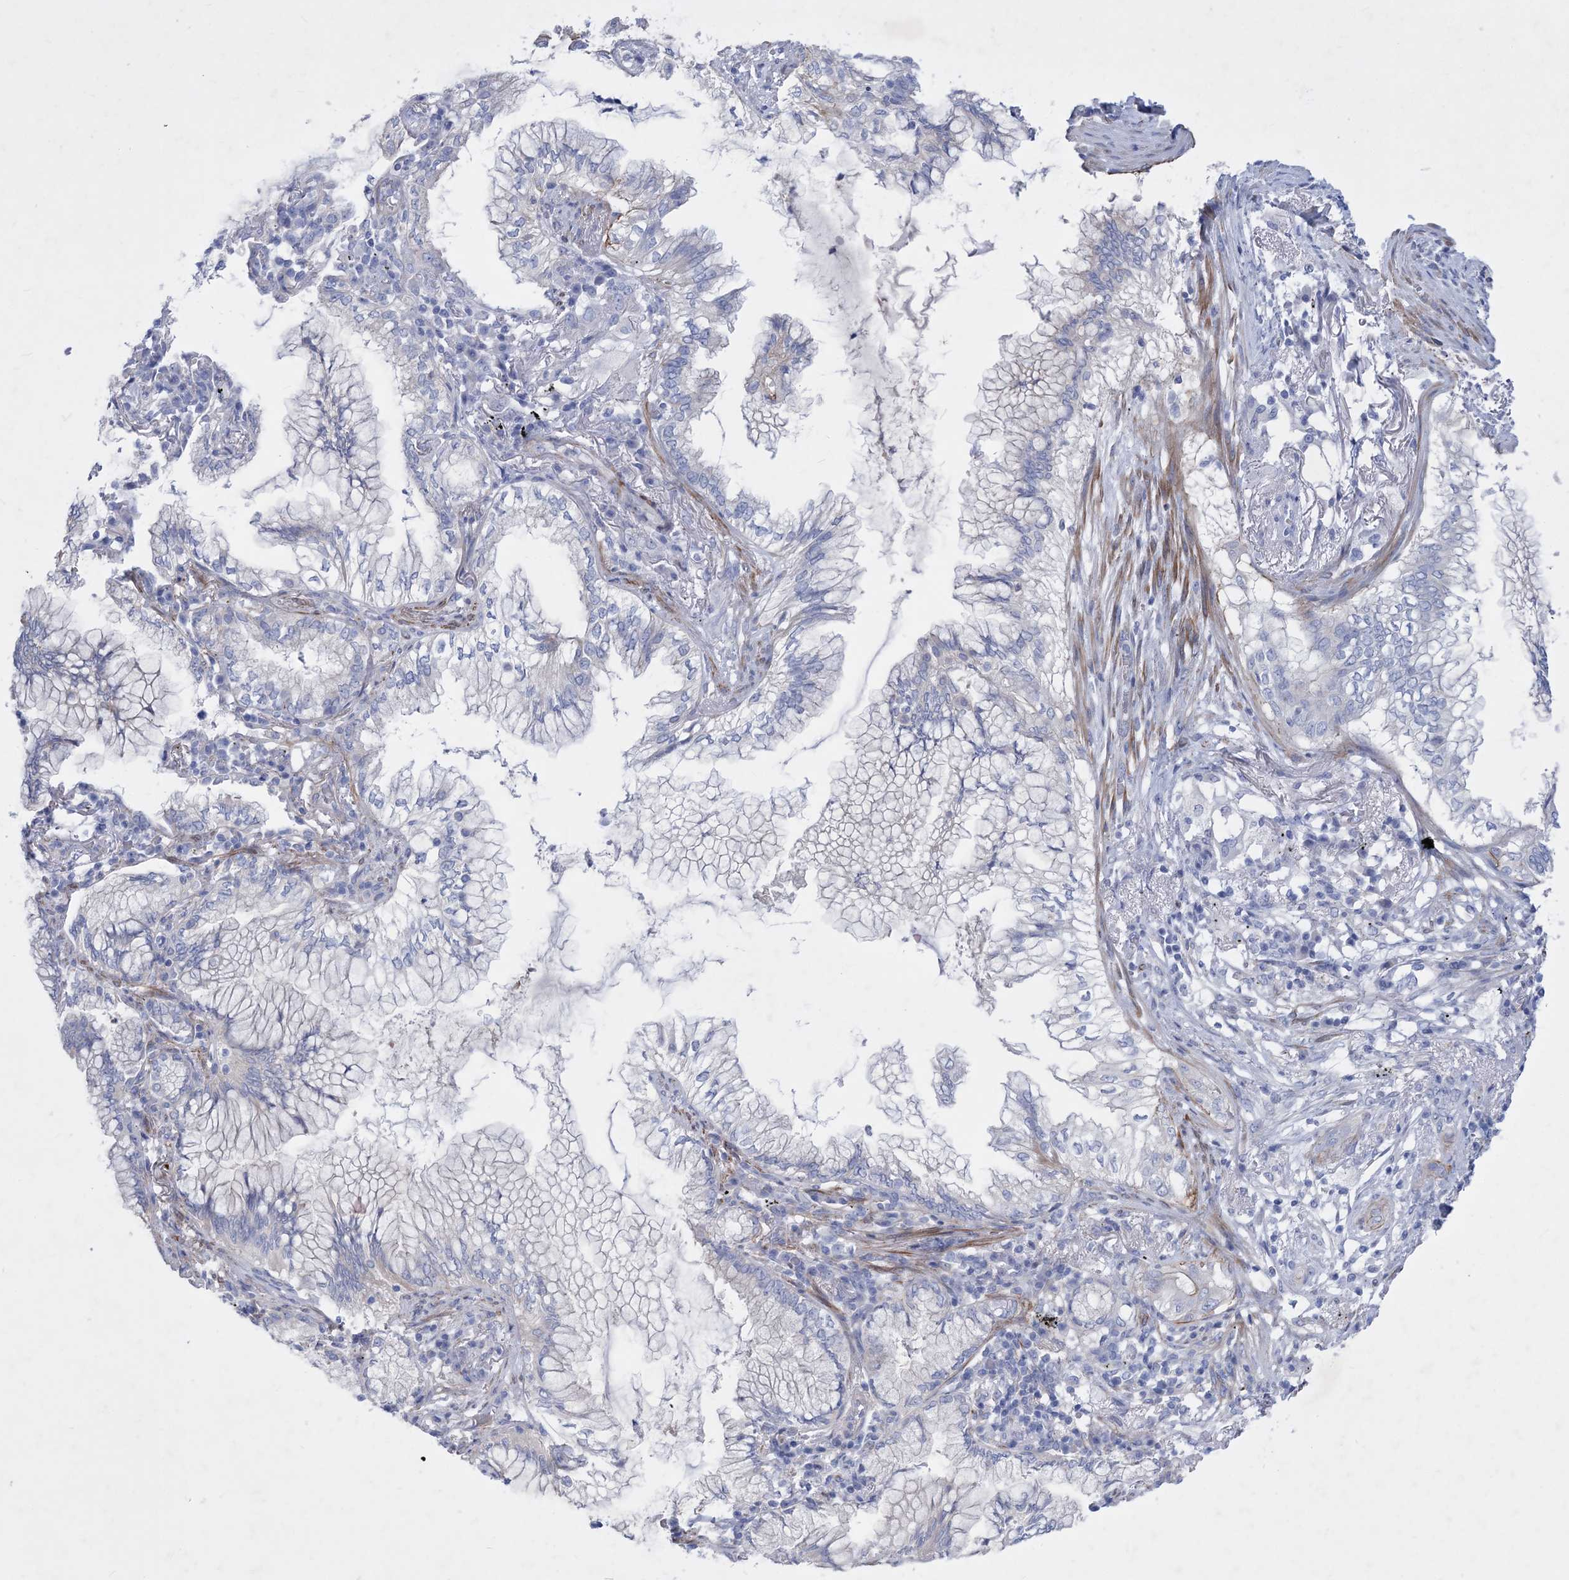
{"staining": {"intensity": "negative", "quantity": "none", "location": "none"}, "tissue": "lung cancer", "cell_type": "Tumor cells", "image_type": "cancer", "snomed": [{"axis": "morphology", "description": "Adenocarcinoma, NOS"}, {"axis": "topography", "description": "Lung"}], "caption": "Image shows no significant protein staining in tumor cells of lung cancer. (Stains: DAB (3,3'-diaminobenzidine) immunohistochemistry (IHC) with hematoxylin counter stain, Microscopy: brightfield microscopy at high magnification).", "gene": "WDR74", "patient": {"sex": "female", "age": 70}}